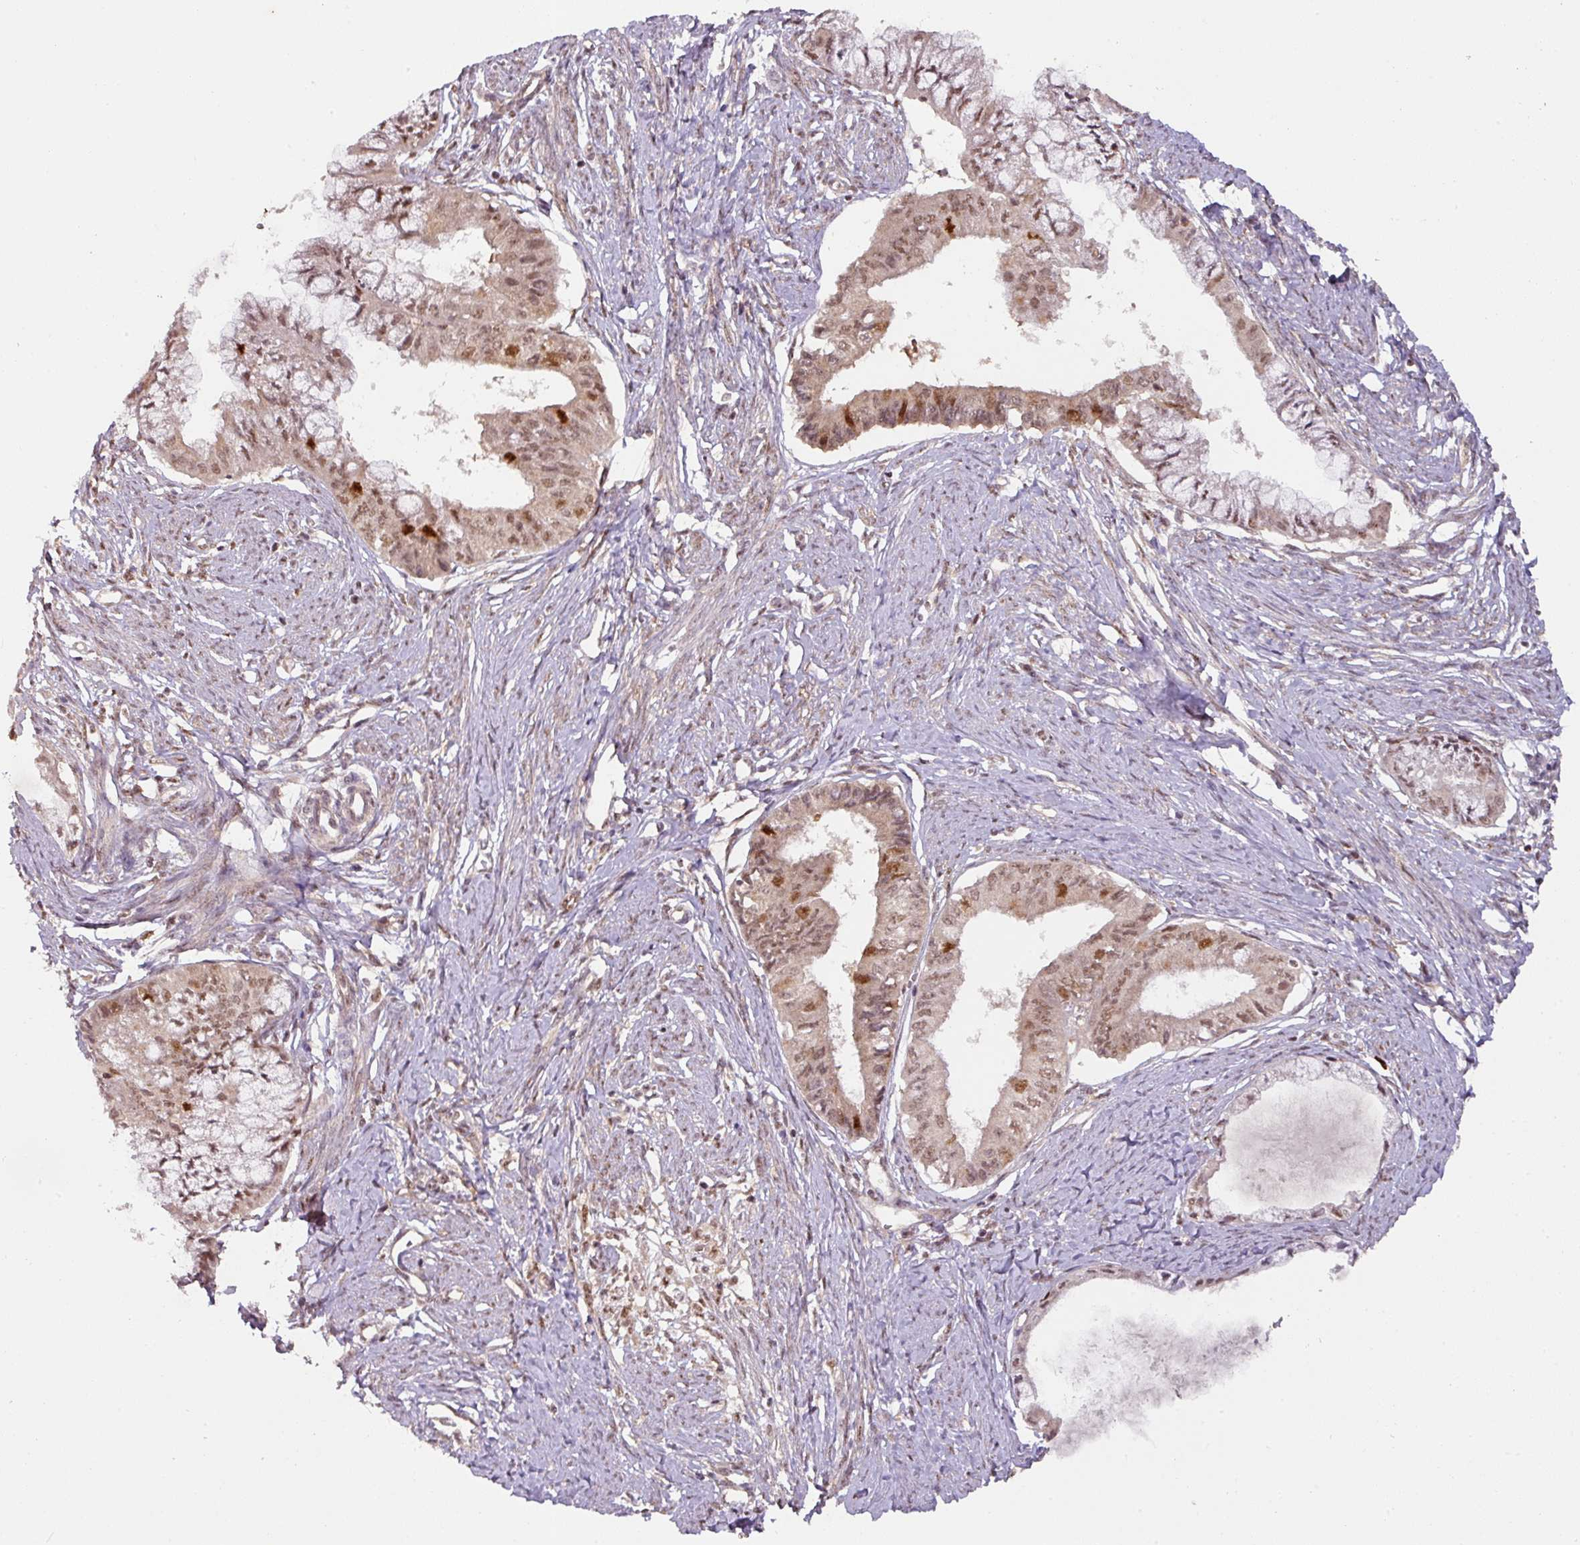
{"staining": {"intensity": "moderate", "quantity": "25%-75%", "location": "nuclear"}, "tissue": "endometrial cancer", "cell_type": "Tumor cells", "image_type": "cancer", "snomed": [{"axis": "morphology", "description": "Adenocarcinoma, NOS"}, {"axis": "topography", "description": "Endometrium"}], "caption": "Protein expression analysis of human endometrial cancer (adenocarcinoma) reveals moderate nuclear staining in about 25%-75% of tumor cells.", "gene": "RANBP9", "patient": {"sex": "female", "age": 76}}